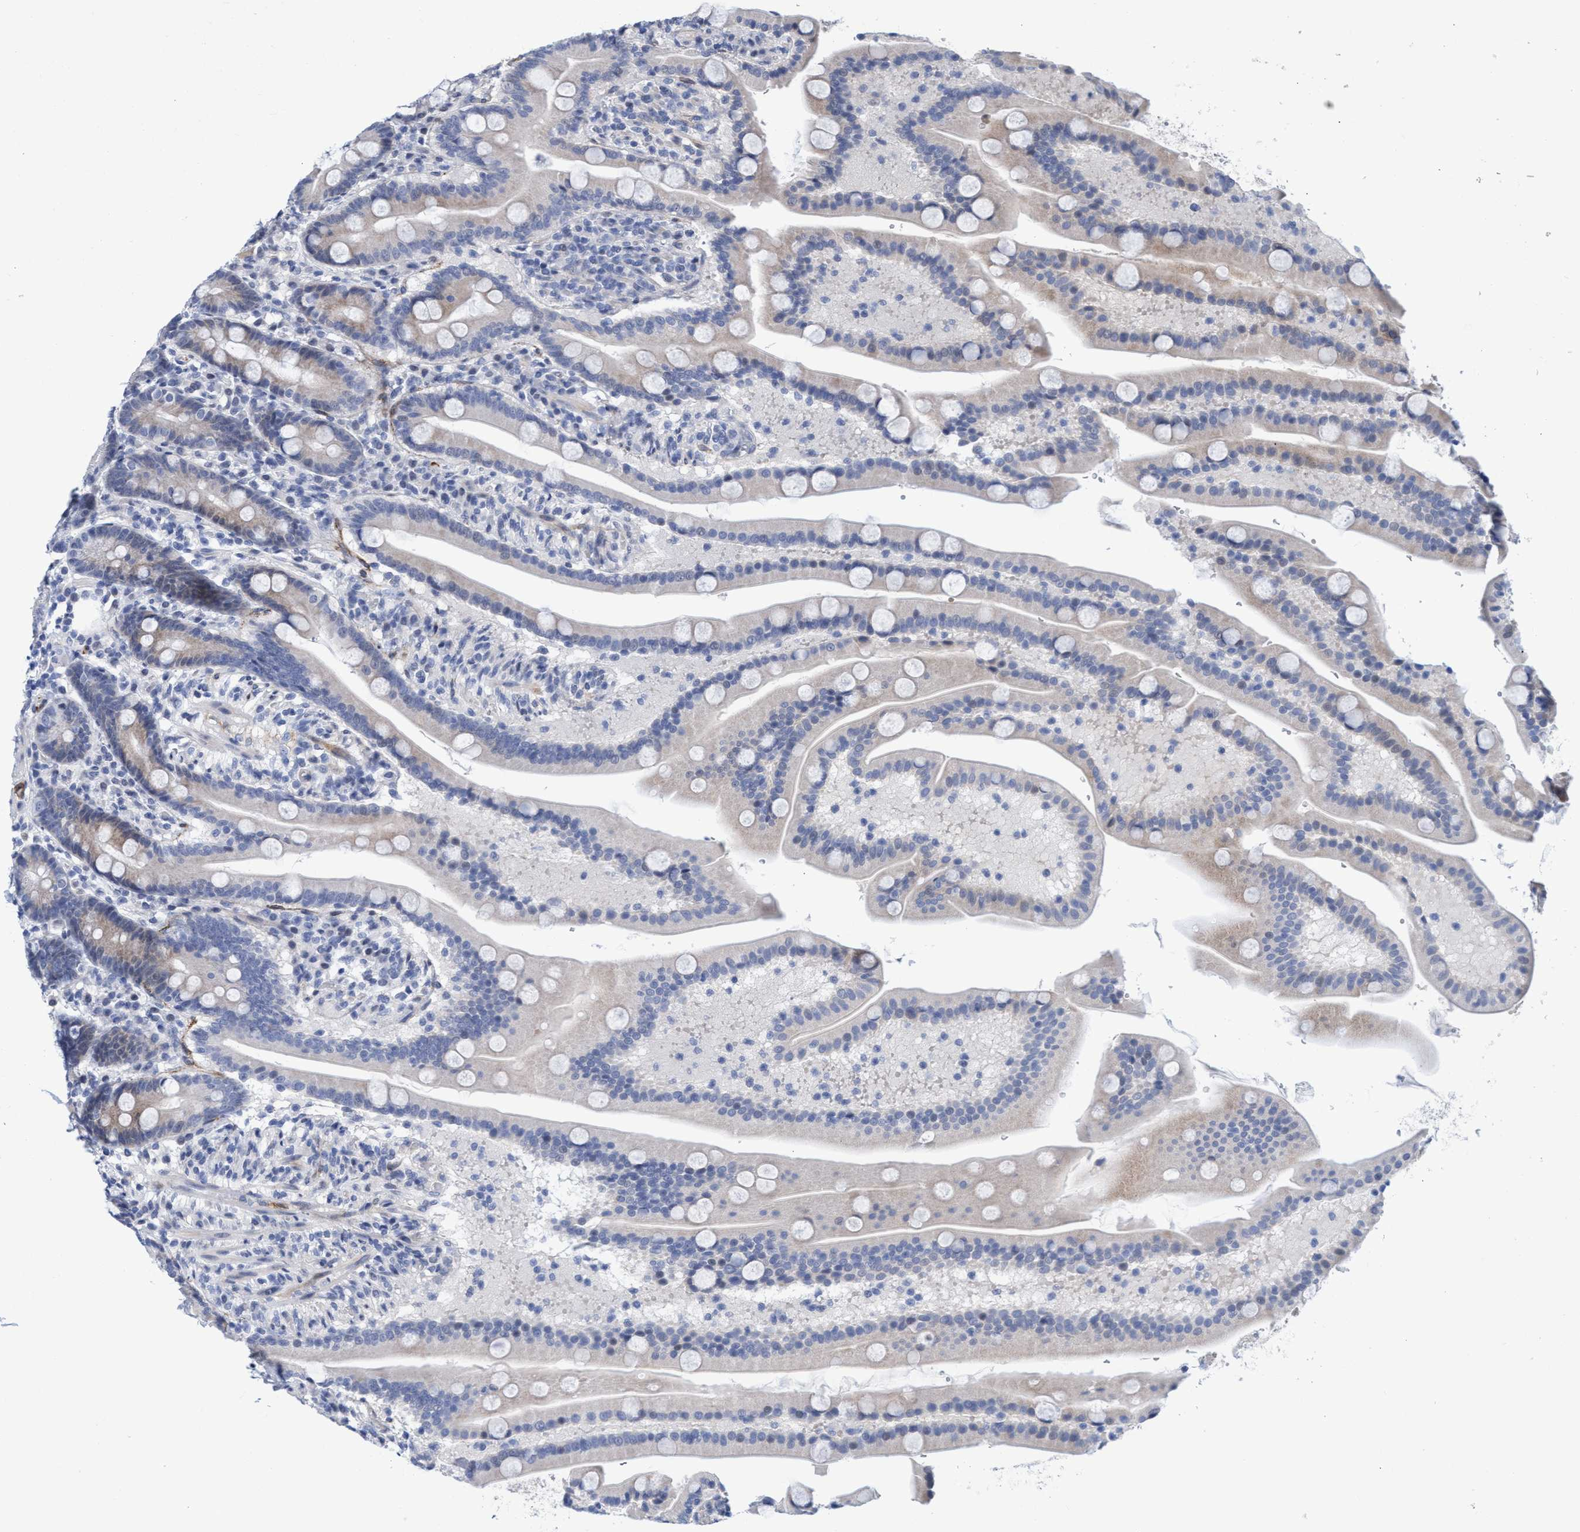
{"staining": {"intensity": "negative", "quantity": "none", "location": "none"}, "tissue": "duodenum", "cell_type": "Glandular cells", "image_type": "normal", "snomed": [{"axis": "morphology", "description": "Normal tissue, NOS"}, {"axis": "topography", "description": "Duodenum"}], "caption": "Unremarkable duodenum was stained to show a protein in brown. There is no significant positivity in glandular cells. (DAB (3,3'-diaminobenzidine) IHC visualized using brightfield microscopy, high magnification).", "gene": "ZNF750", "patient": {"sex": "male", "age": 54}}